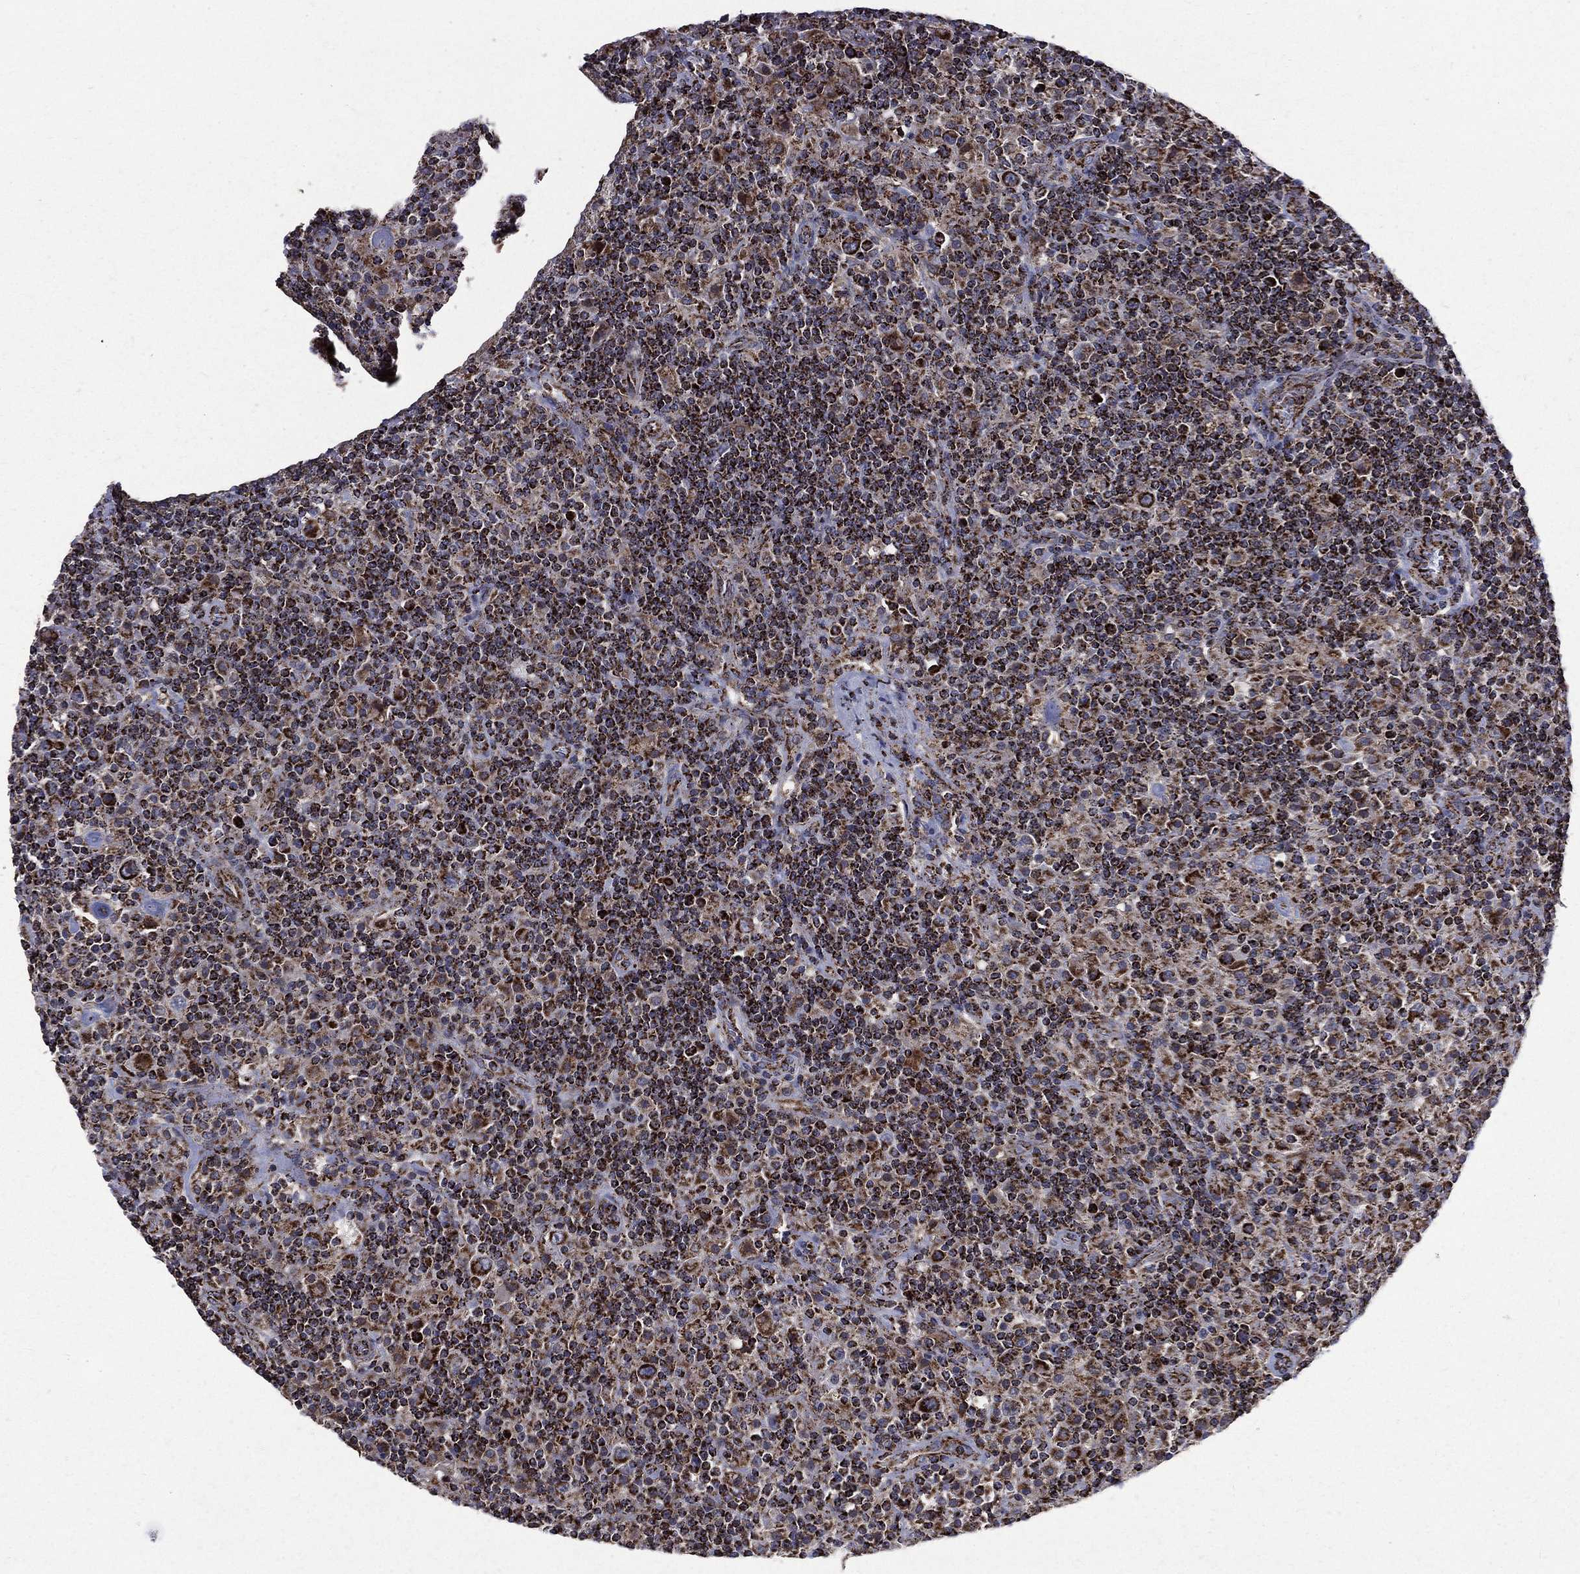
{"staining": {"intensity": "strong", "quantity": ">75%", "location": "cytoplasmic/membranous"}, "tissue": "lymphoma", "cell_type": "Tumor cells", "image_type": "cancer", "snomed": [{"axis": "morphology", "description": "Hodgkin's disease, NOS"}, {"axis": "topography", "description": "Lymph node"}], "caption": "A photomicrograph of human Hodgkin's disease stained for a protein displays strong cytoplasmic/membranous brown staining in tumor cells.", "gene": "GOT2", "patient": {"sex": "male", "age": 70}}